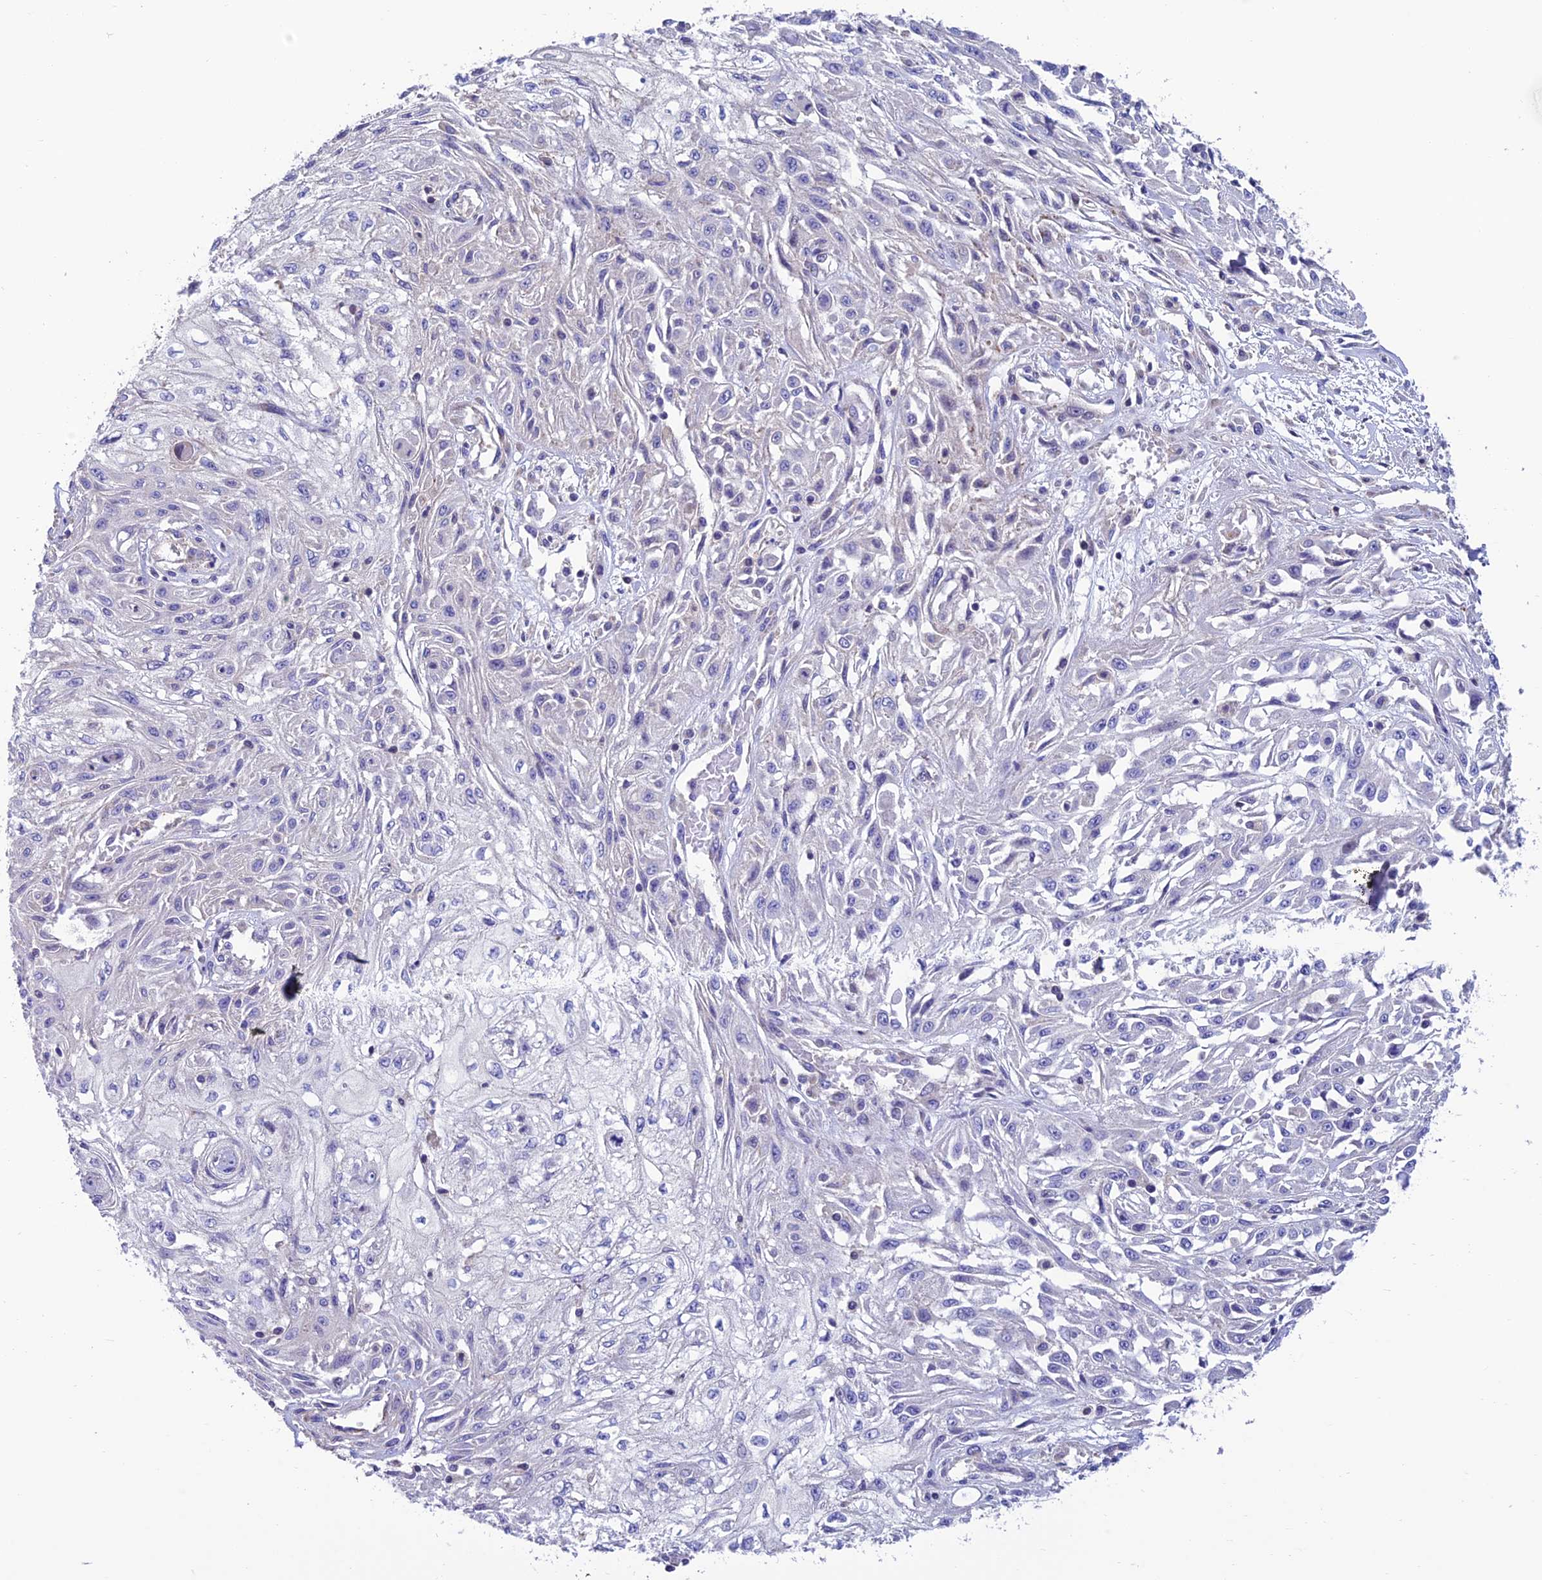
{"staining": {"intensity": "negative", "quantity": "none", "location": "none"}, "tissue": "skin cancer", "cell_type": "Tumor cells", "image_type": "cancer", "snomed": [{"axis": "morphology", "description": "Squamous cell carcinoma, NOS"}, {"axis": "morphology", "description": "Squamous cell carcinoma, metastatic, NOS"}, {"axis": "topography", "description": "Skin"}, {"axis": "topography", "description": "Lymph node"}], "caption": "Immunohistochemistry of human metastatic squamous cell carcinoma (skin) reveals no staining in tumor cells.", "gene": "FAM178B", "patient": {"sex": "male", "age": 75}}